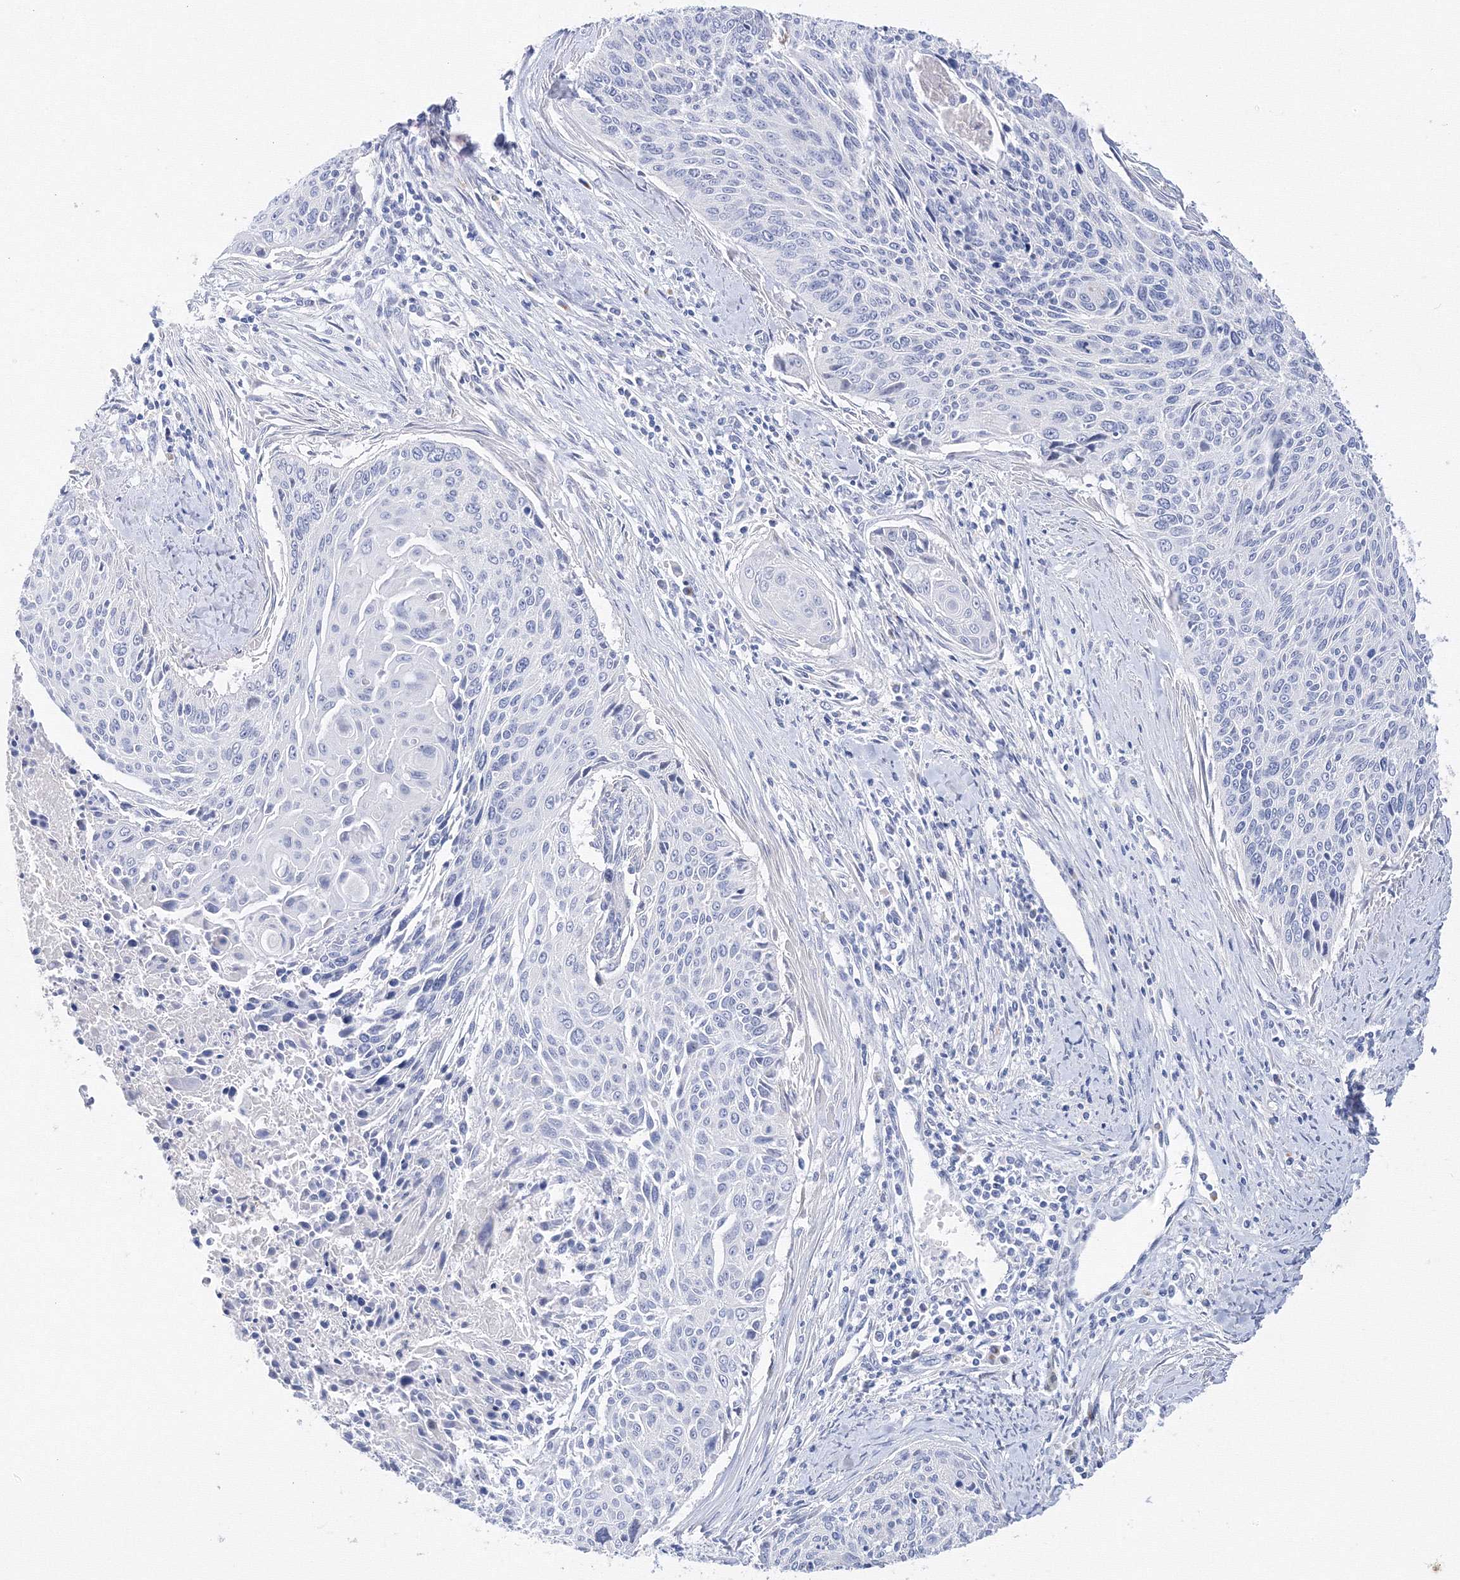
{"staining": {"intensity": "negative", "quantity": "none", "location": "none"}, "tissue": "cervical cancer", "cell_type": "Tumor cells", "image_type": "cancer", "snomed": [{"axis": "morphology", "description": "Squamous cell carcinoma, NOS"}, {"axis": "topography", "description": "Cervix"}], "caption": "Immunohistochemistry (IHC) micrograph of neoplastic tissue: human cervical cancer stained with DAB shows no significant protein positivity in tumor cells. (DAB (3,3'-diaminobenzidine) immunohistochemistry, high magnification).", "gene": "TAMM41", "patient": {"sex": "female", "age": 55}}